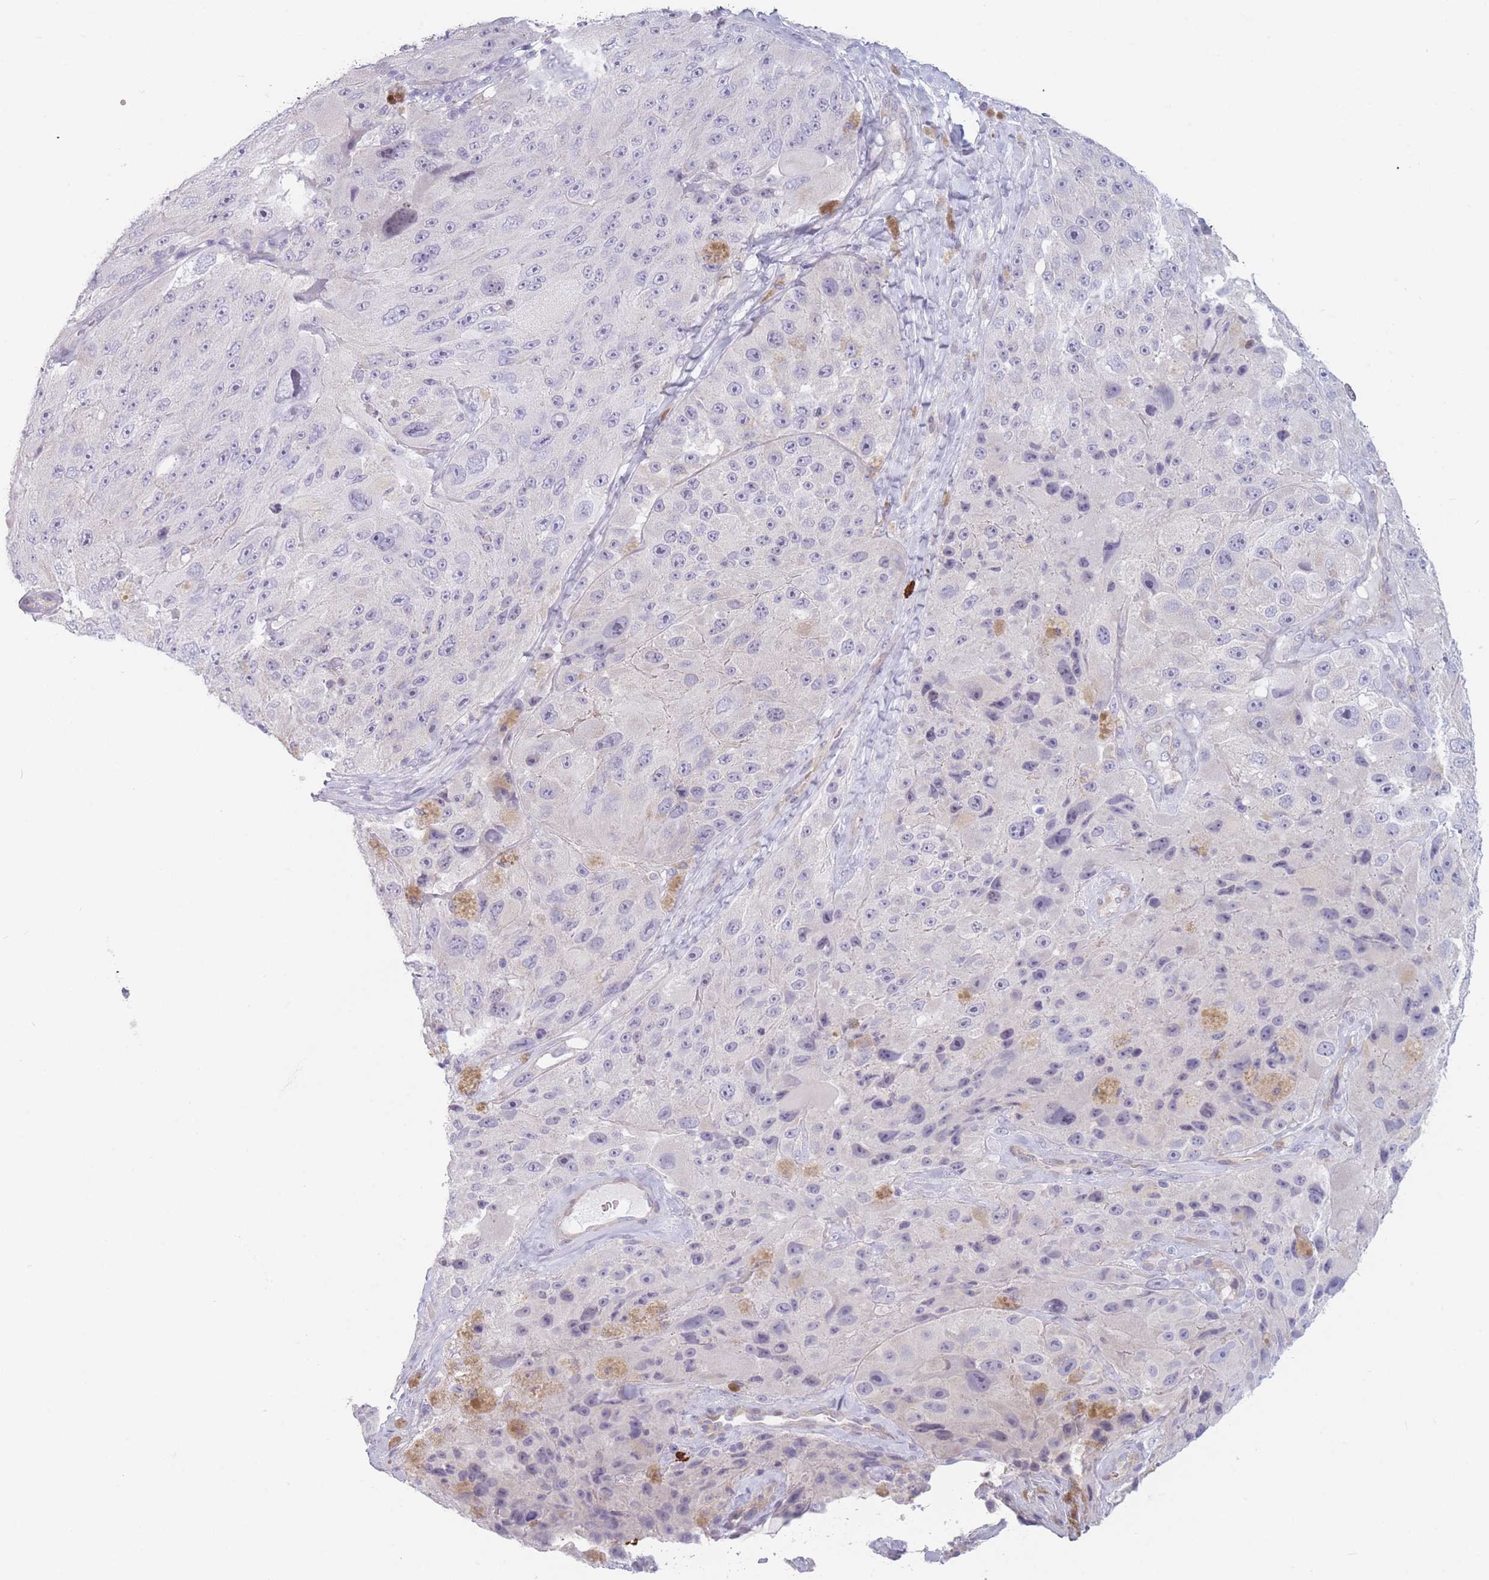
{"staining": {"intensity": "negative", "quantity": "none", "location": "none"}, "tissue": "melanoma", "cell_type": "Tumor cells", "image_type": "cancer", "snomed": [{"axis": "morphology", "description": "Malignant melanoma, Metastatic site"}, {"axis": "topography", "description": "Lymph node"}], "caption": "A high-resolution histopathology image shows IHC staining of melanoma, which reveals no significant staining in tumor cells. (Stains: DAB immunohistochemistry with hematoxylin counter stain, Microscopy: brightfield microscopy at high magnification).", "gene": "PLEKHG2", "patient": {"sex": "male", "age": 62}}